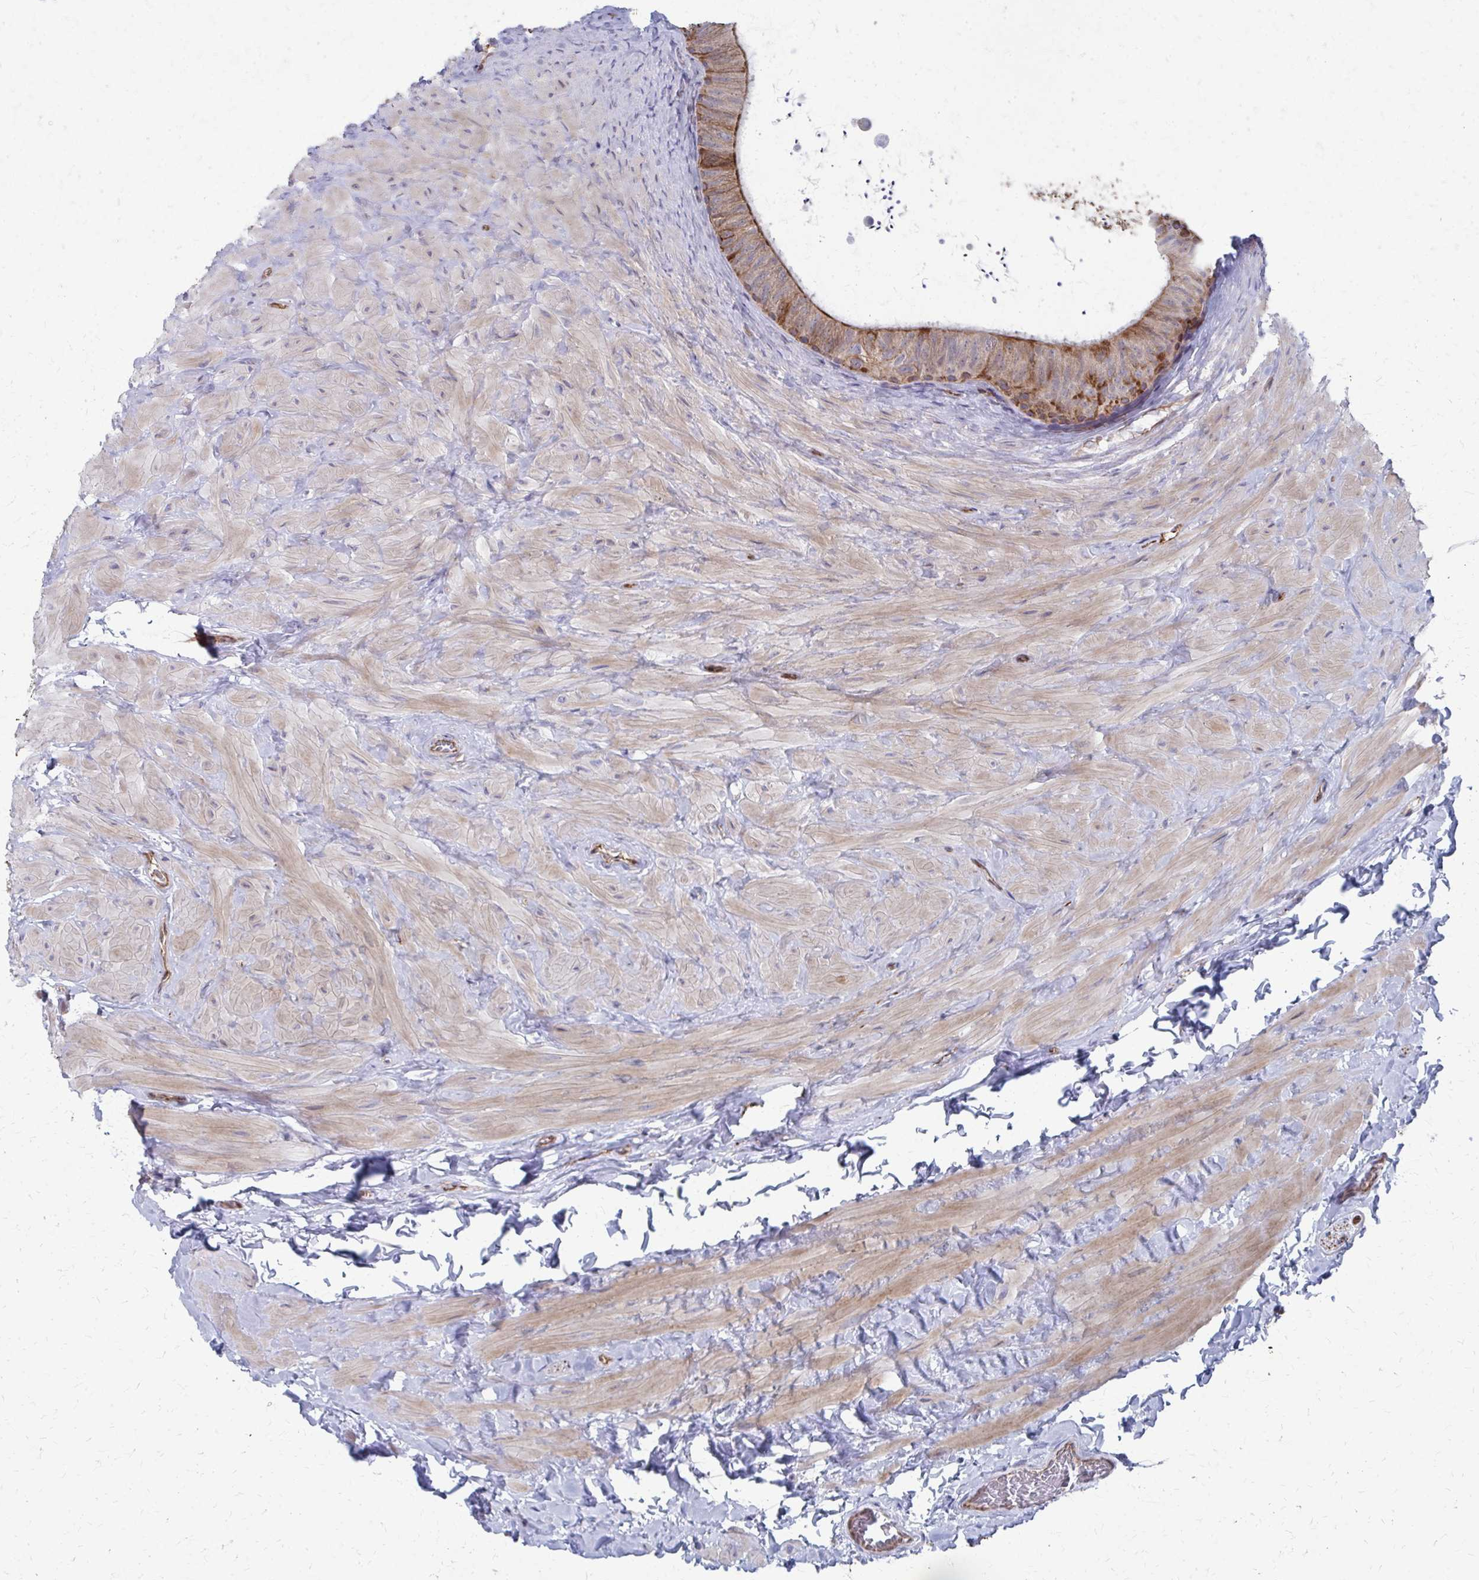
{"staining": {"intensity": "moderate", "quantity": "25%-75%", "location": "cytoplasmic/membranous"}, "tissue": "epididymis", "cell_type": "Glandular cells", "image_type": "normal", "snomed": [{"axis": "morphology", "description": "Normal tissue, NOS"}, {"axis": "topography", "description": "Epididymis, spermatic cord, NOS"}, {"axis": "topography", "description": "Epididymis"}], "caption": "Epididymis stained with immunohistochemistry reveals moderate cytoplasmic/membranous staining in about 25%-75% of glandular cells. (DAB (3,3'-diaminobenzidine) IHC, brown staining for protein, blue staining for nuclei).", "gene": "FAHD1", "patient": {"sex": "male", "age": 31}}